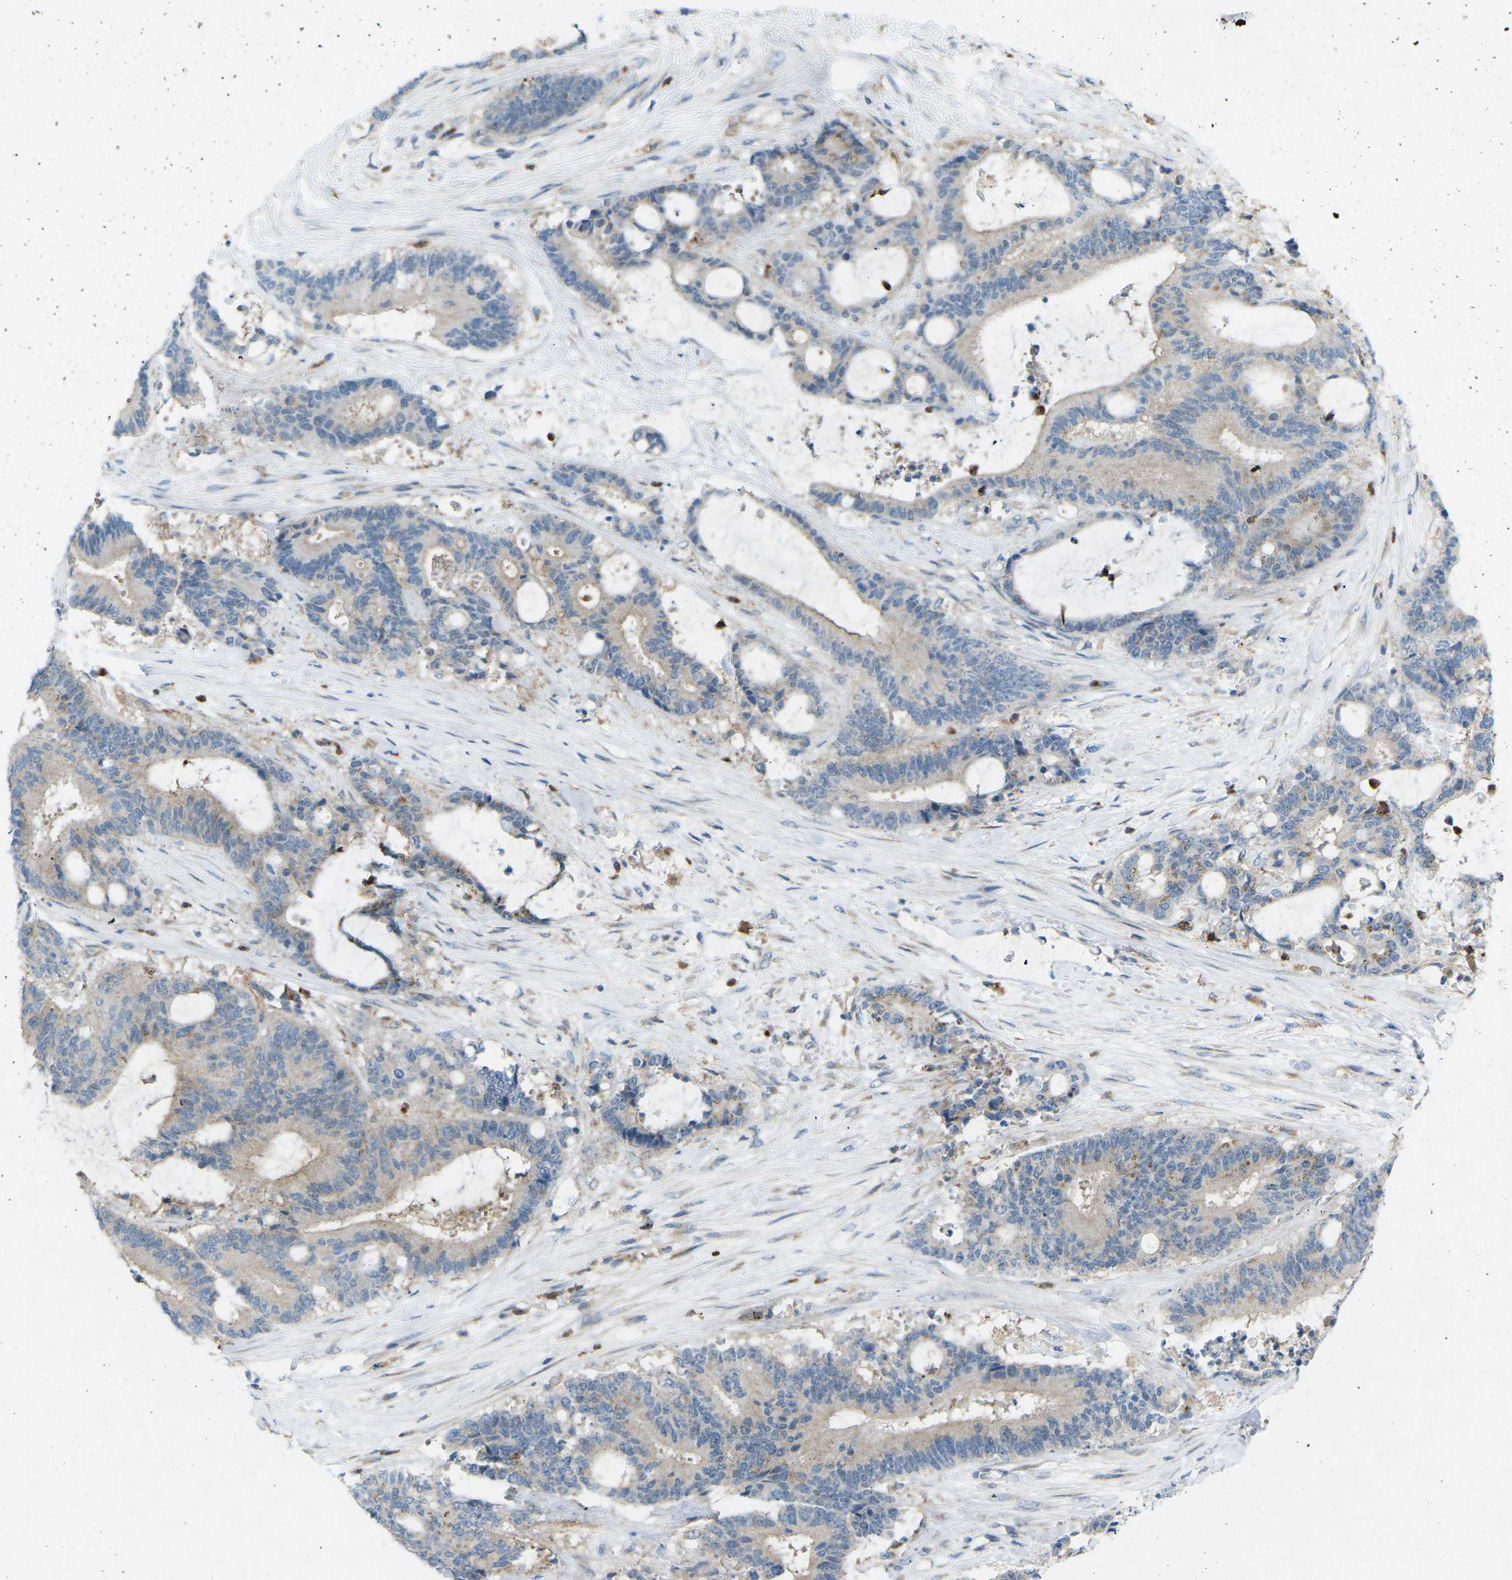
{"staining": {"intensity": "weak", "quantity": ">75%", "location": "cytoplasmic/membranous"}, "tissue": "liver cancer", "cell_type": "Tumor cells", "image_type": "cancer", "snomed": [{"axis": "morphology", "description": "Normal tissue, NOS"}, {"axis": "morphology", "description": "Cholangiocarcinoma"}, {"axis": "topography", "description": "Liver"}, {"axis": "topography", "description": "Peripheral nerve tissue"}], "caption": "Immunohistochemistry of cholangiocarcinoma (liver) reveals low levels of weak cytoplasmic/membranous staining in about >75% of tumor cells.", "gene": "STK11", "patient": {"sex": "female", "age": 73}}